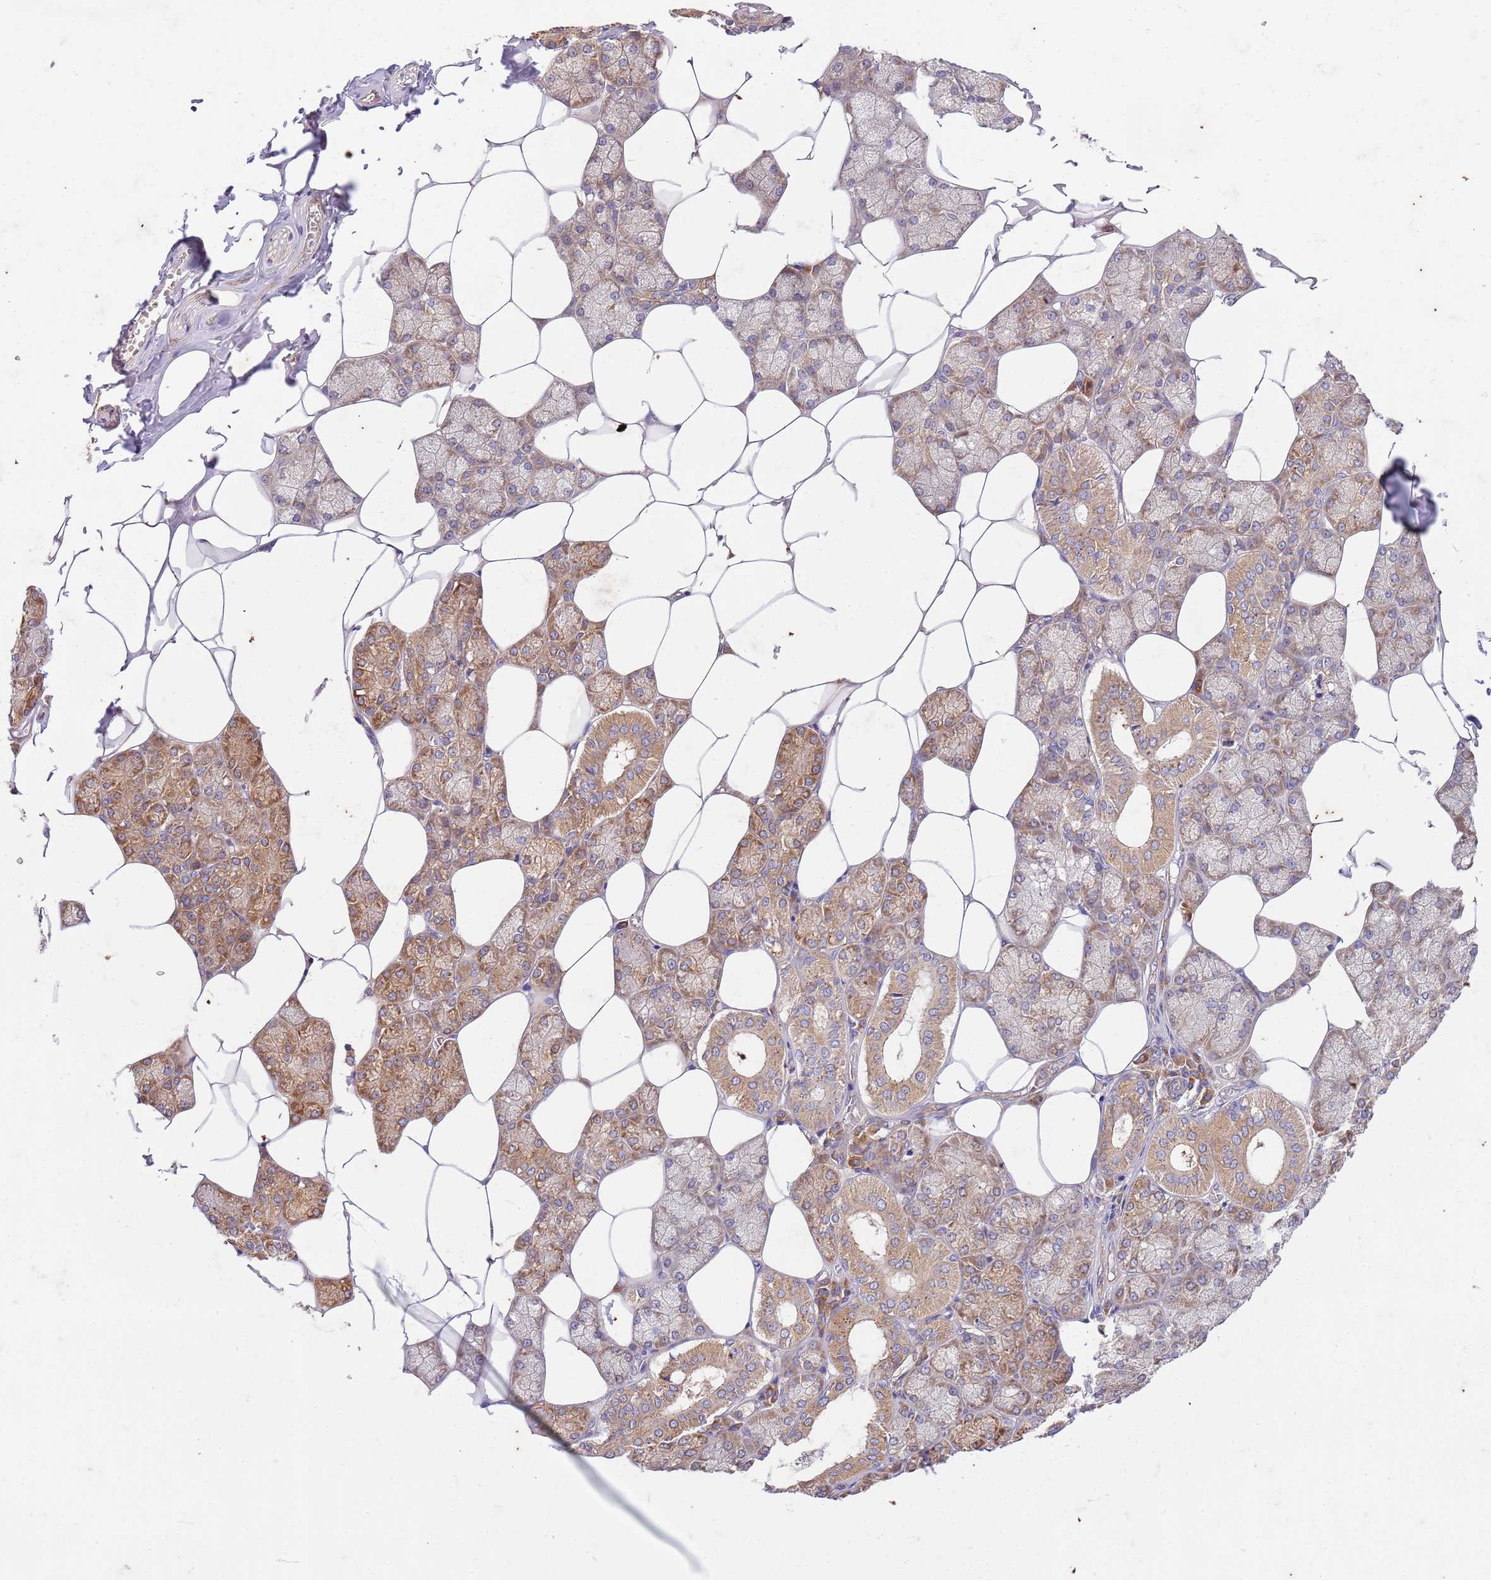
{"staining": {"intensity": "moderate", "quantity": ">75%", "location": "cytoplasmic/membranous"}, "tissue": "salivary gland", "cell_type": "Glandular cells", "image_type": "normal", "snomed": [{"axis": "morphology", "description": "Normal tissue, NOS"}, {"axis": "topography", "description": "Salivary gland"}], "caption": "Salivary gland stained with immunohistochemistry displays moderate cytoplasmic/membranous expression in approximately >75% of glandular cells.", "gene": "OSBP", "patient": {"sex": "male", "age": 62}}